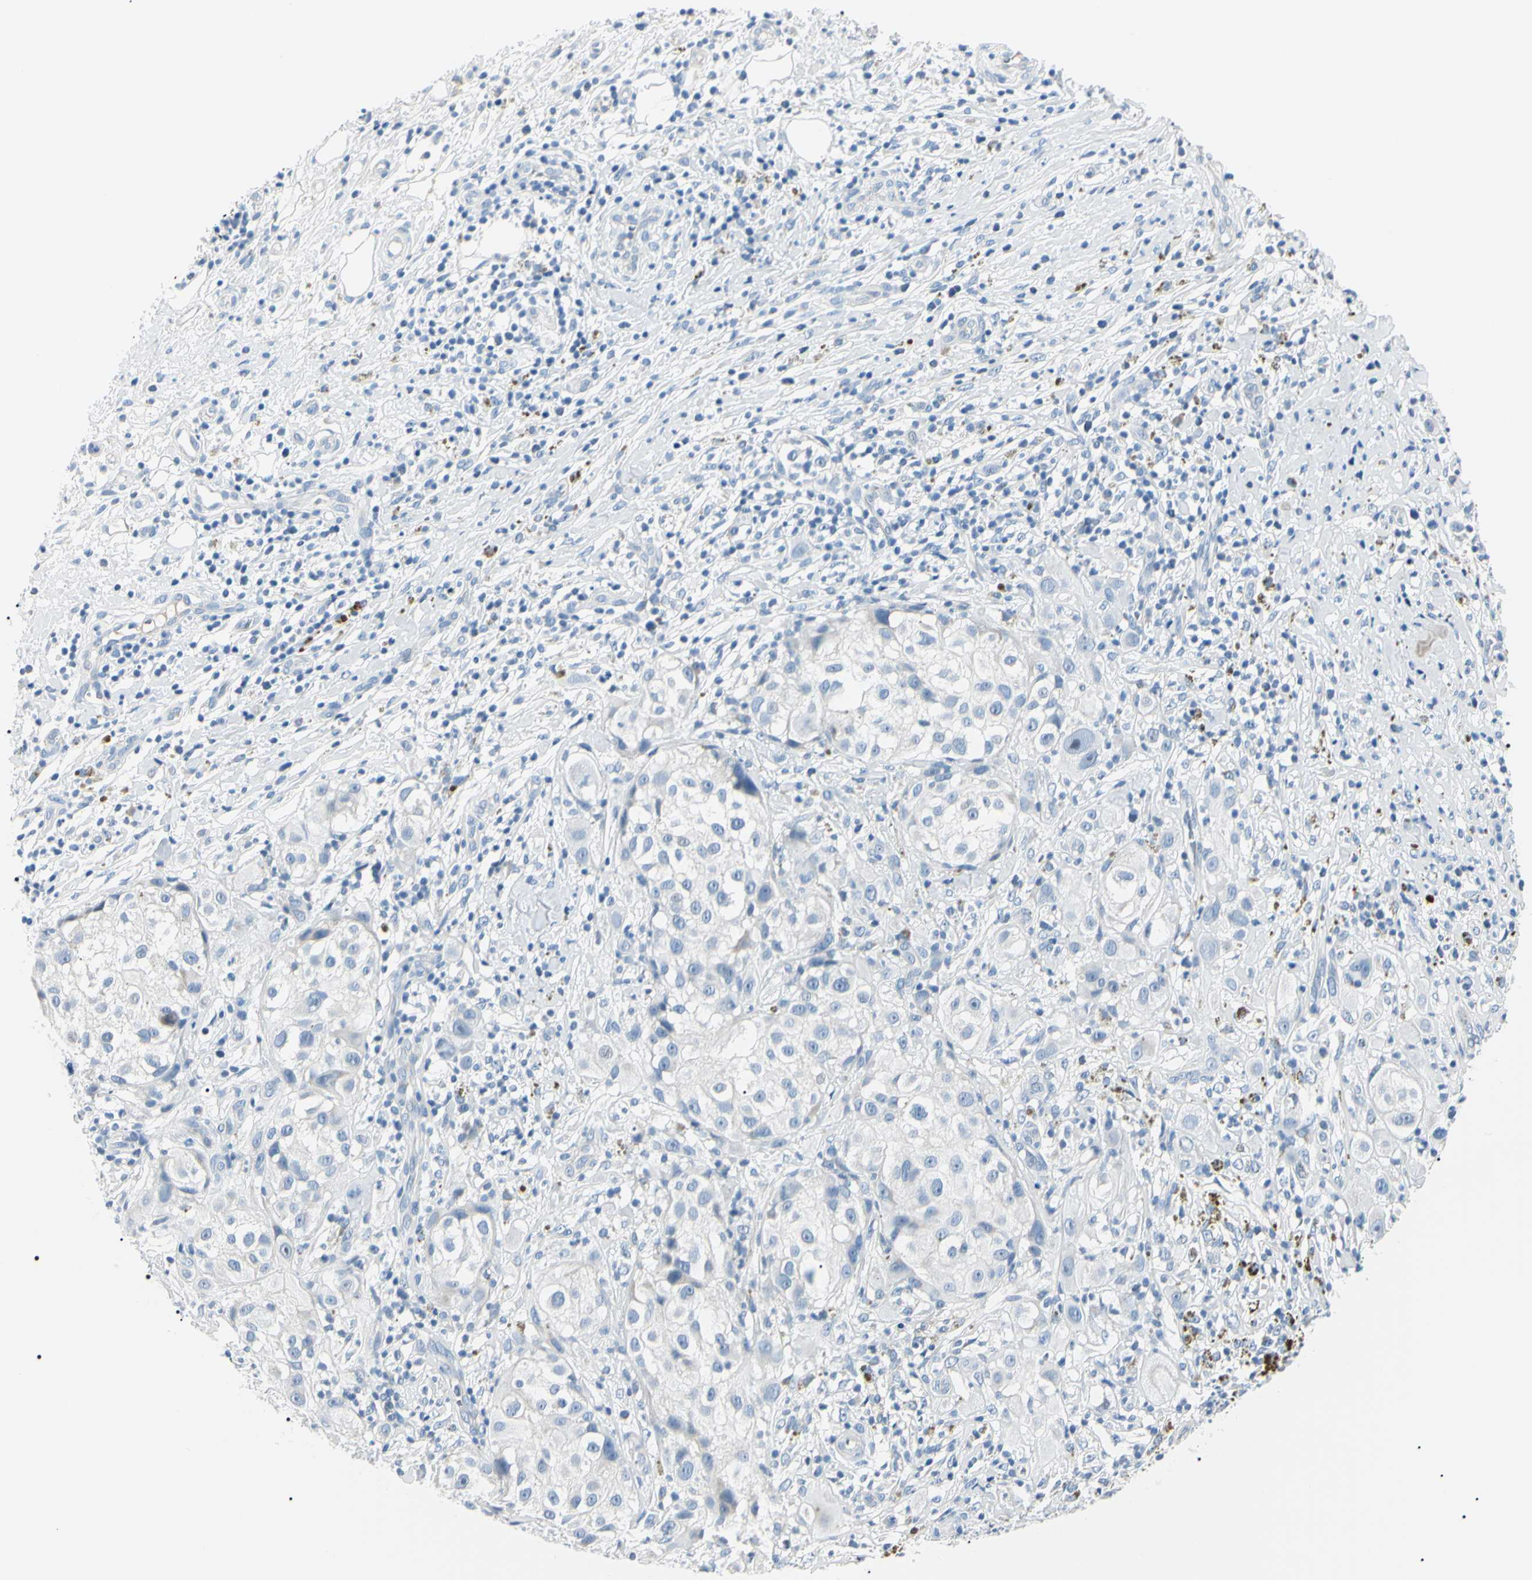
{"staining": {"intensity": "negative", "quantity": "none", "location": "none"}, "tissue": "melanoma", "cell_type": "Tumor cells", "image_type": "cancer", "snomed": [{"axis": "morphology", "description": "Necrosis, NOS"}, {"axis": "morphology", "description": "Malignant melanoma, NOS"}, {"axis": "topography", "description": "Skin"}], "caption": "Melanoma stained for a protein using IHC displays no staining tumor cells.", "gene": "CA2", "patient": {"sex": "female", "age": 87}}